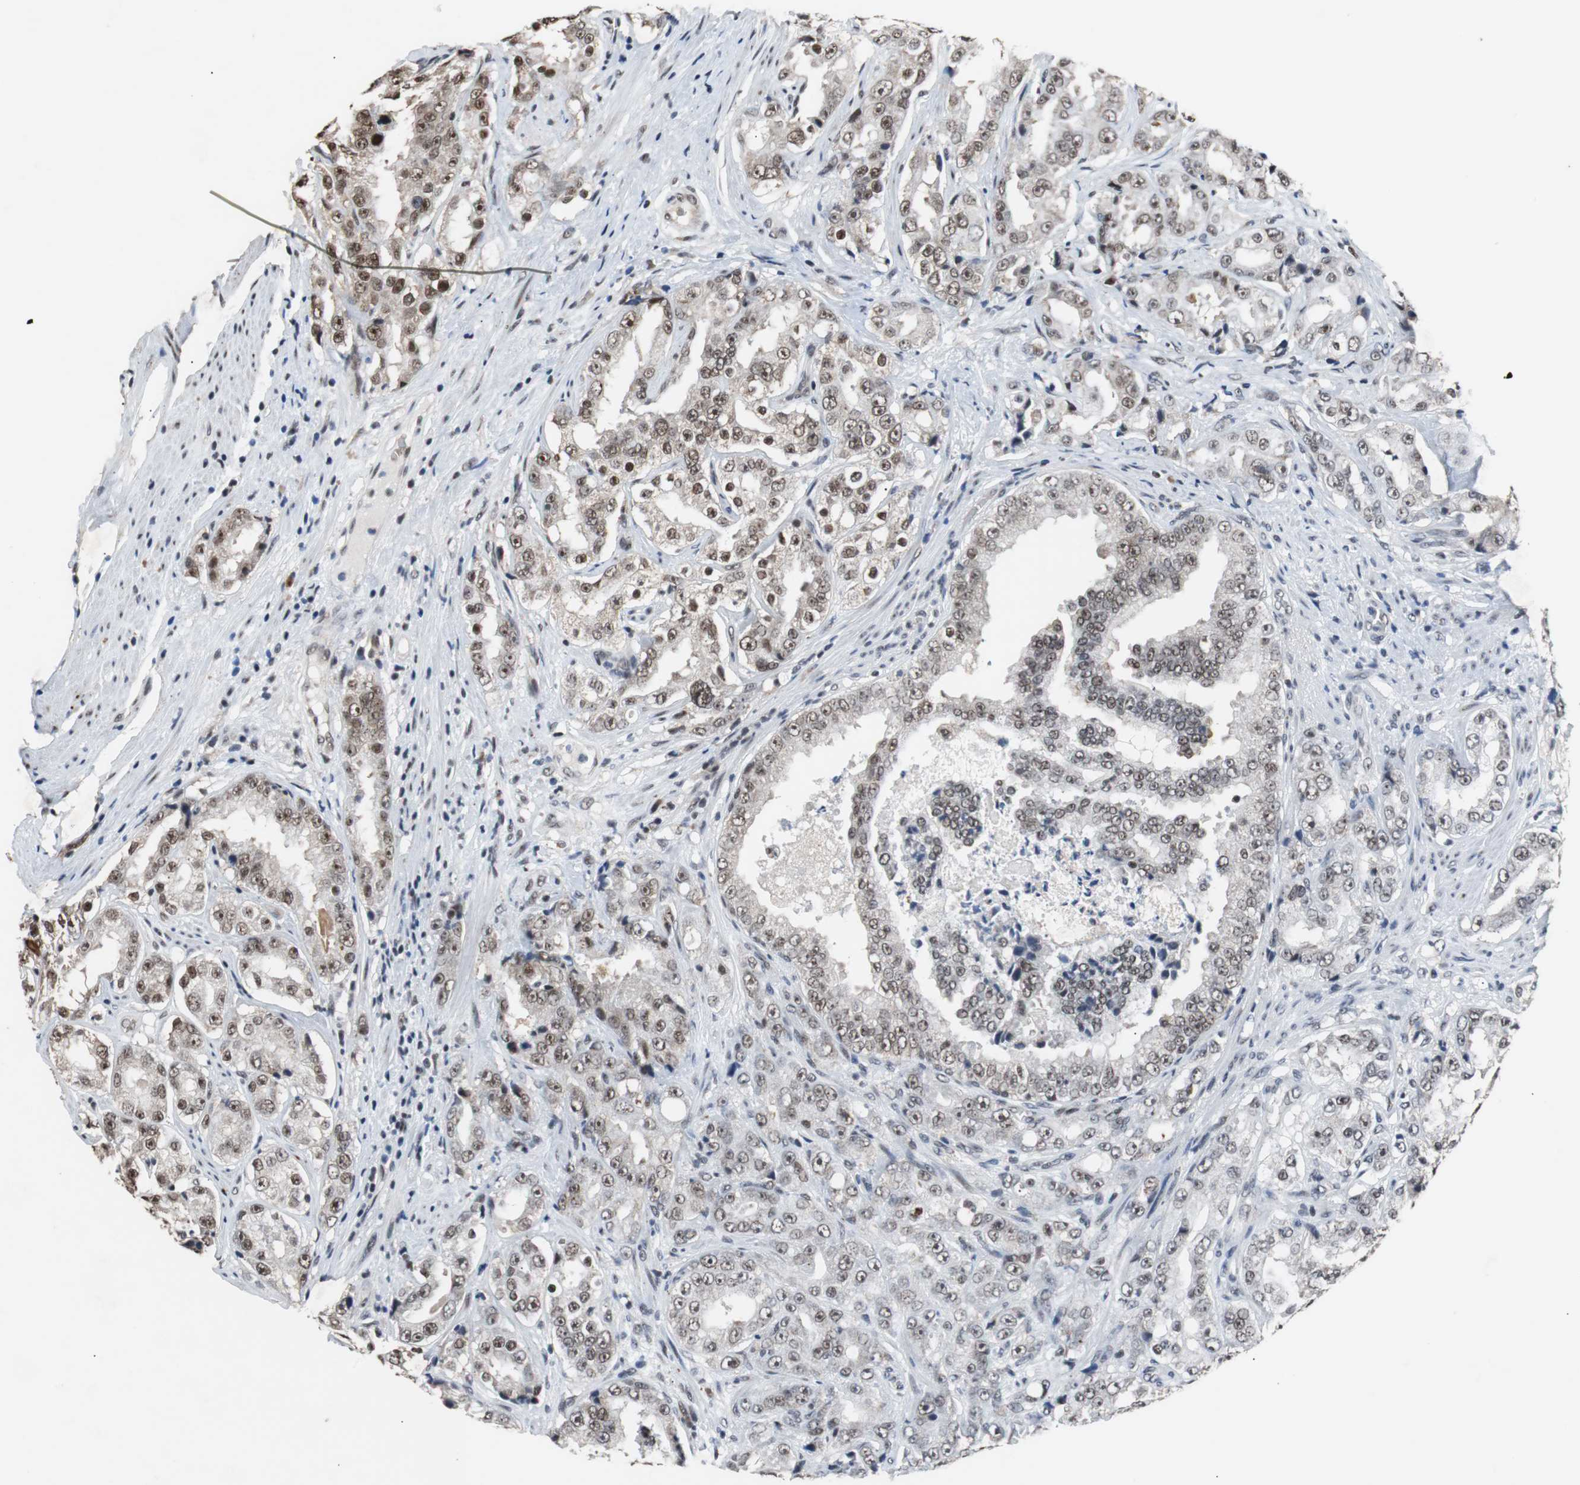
{"staining": {"intensity": "moderate", "quantity": "25%-75%", "location": "nuclear"}, "tissue": "prostate cancer", "cell_type": "Tumor cells", "image_type": "cancer", "snomed": [{"axis": "morphology", "description": "Adenocarcinoma, High grade"}, {"axis": "topography", "description": "Prostate"}], "caption": "There is medium levels of moderate nuclear expression in tumor cells of prostate cancer (adenocarcinoma (high-grade)), as demonstrated by immunohistochemical staining (brown color).", "gene": "USP28", "patient": {"sex": "male", "age": 73}}